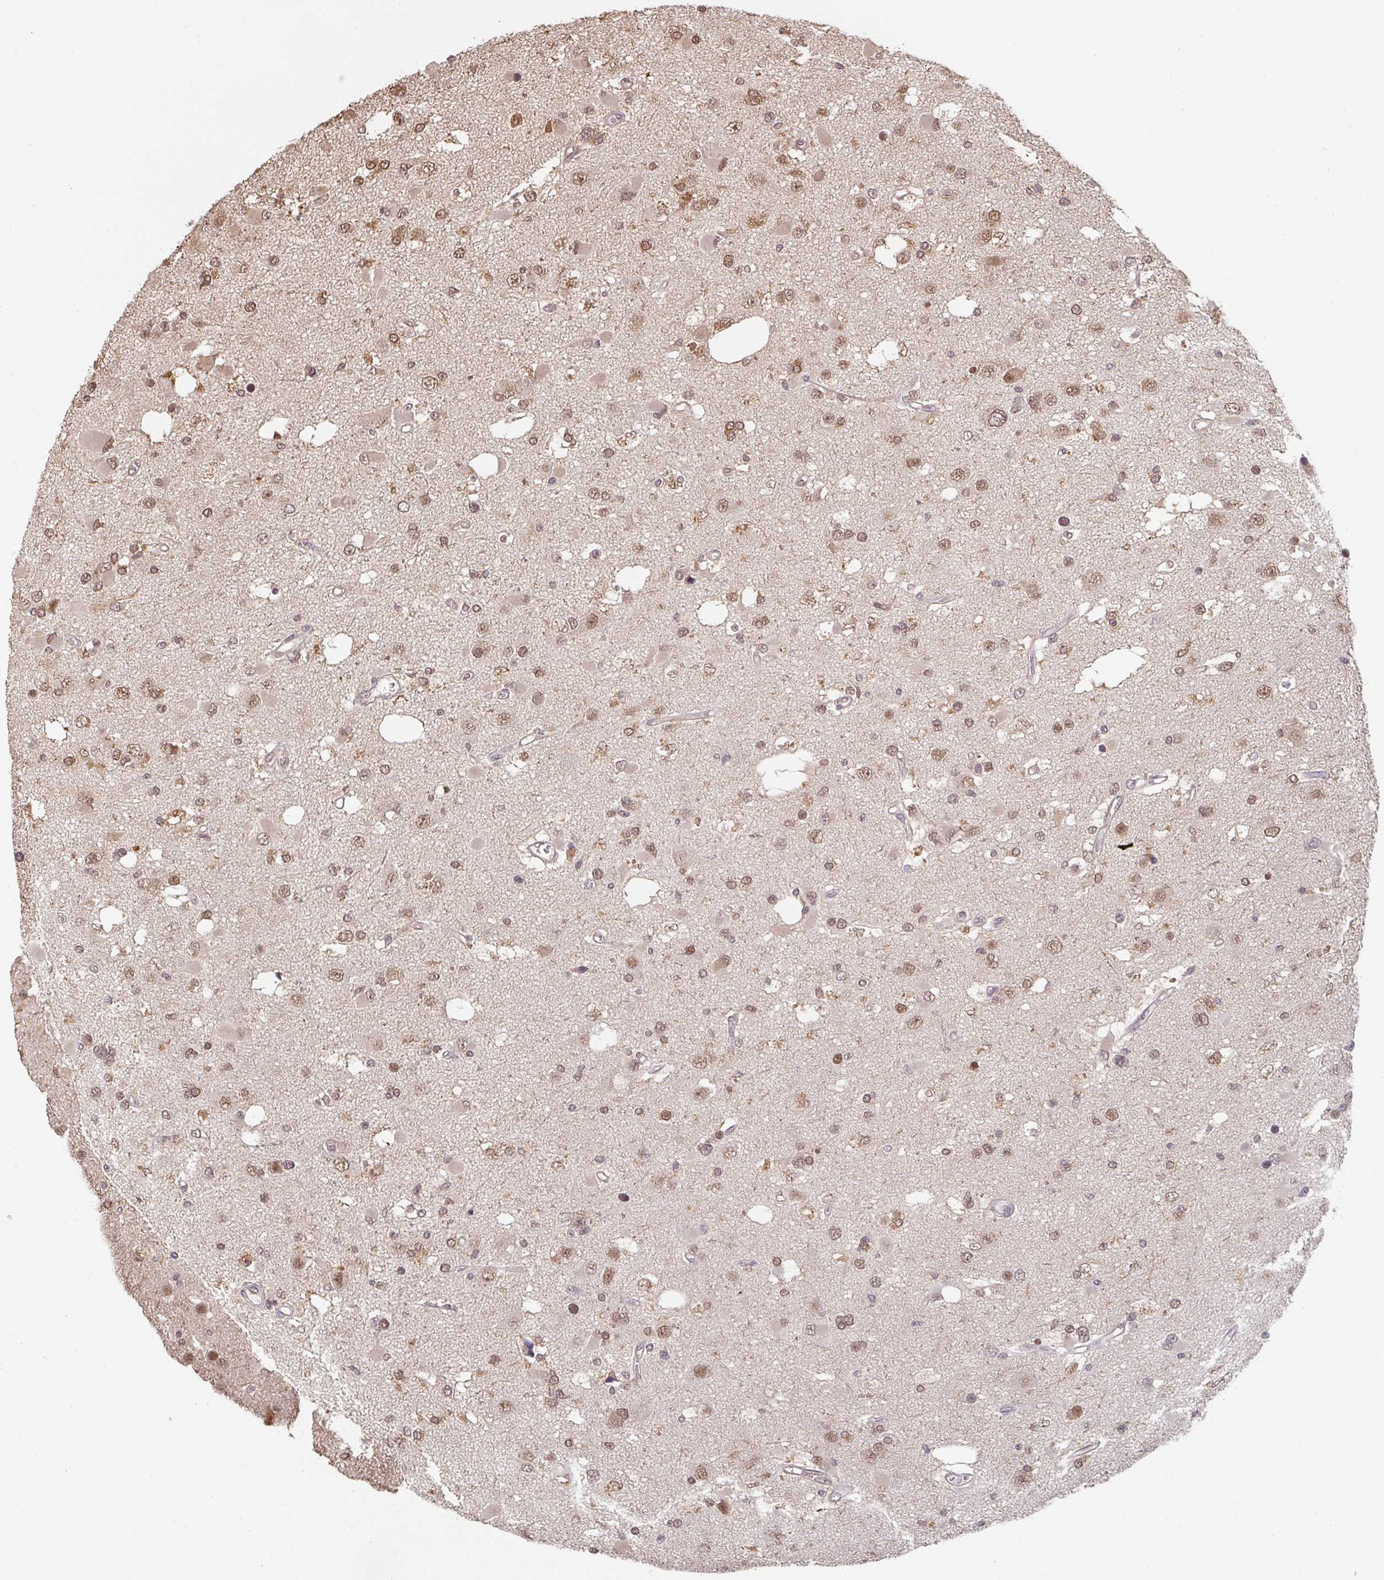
{"staining": {"intensity": "moderate", "quantity": ">75%", "location": "nuclear"}, "tissue": "glioma", "cell_type": "Tumor cells", "image_type": "cancer", "snomed": [{"axis": "morphology", "description": "Glioma, malignant, High grade"}, {"axis": "topography", "description": "Brain"}], "caption": "Immunohistochemistry image of neoplastic tissue: glioma stained using IHC demonstrates medium levels of moderate protein expression localized specifically in the nuclear of tumor cells, appearing as a nuclear brown color.", "gene": "ST13", "patient": {"sex": "male", "age": 53}}